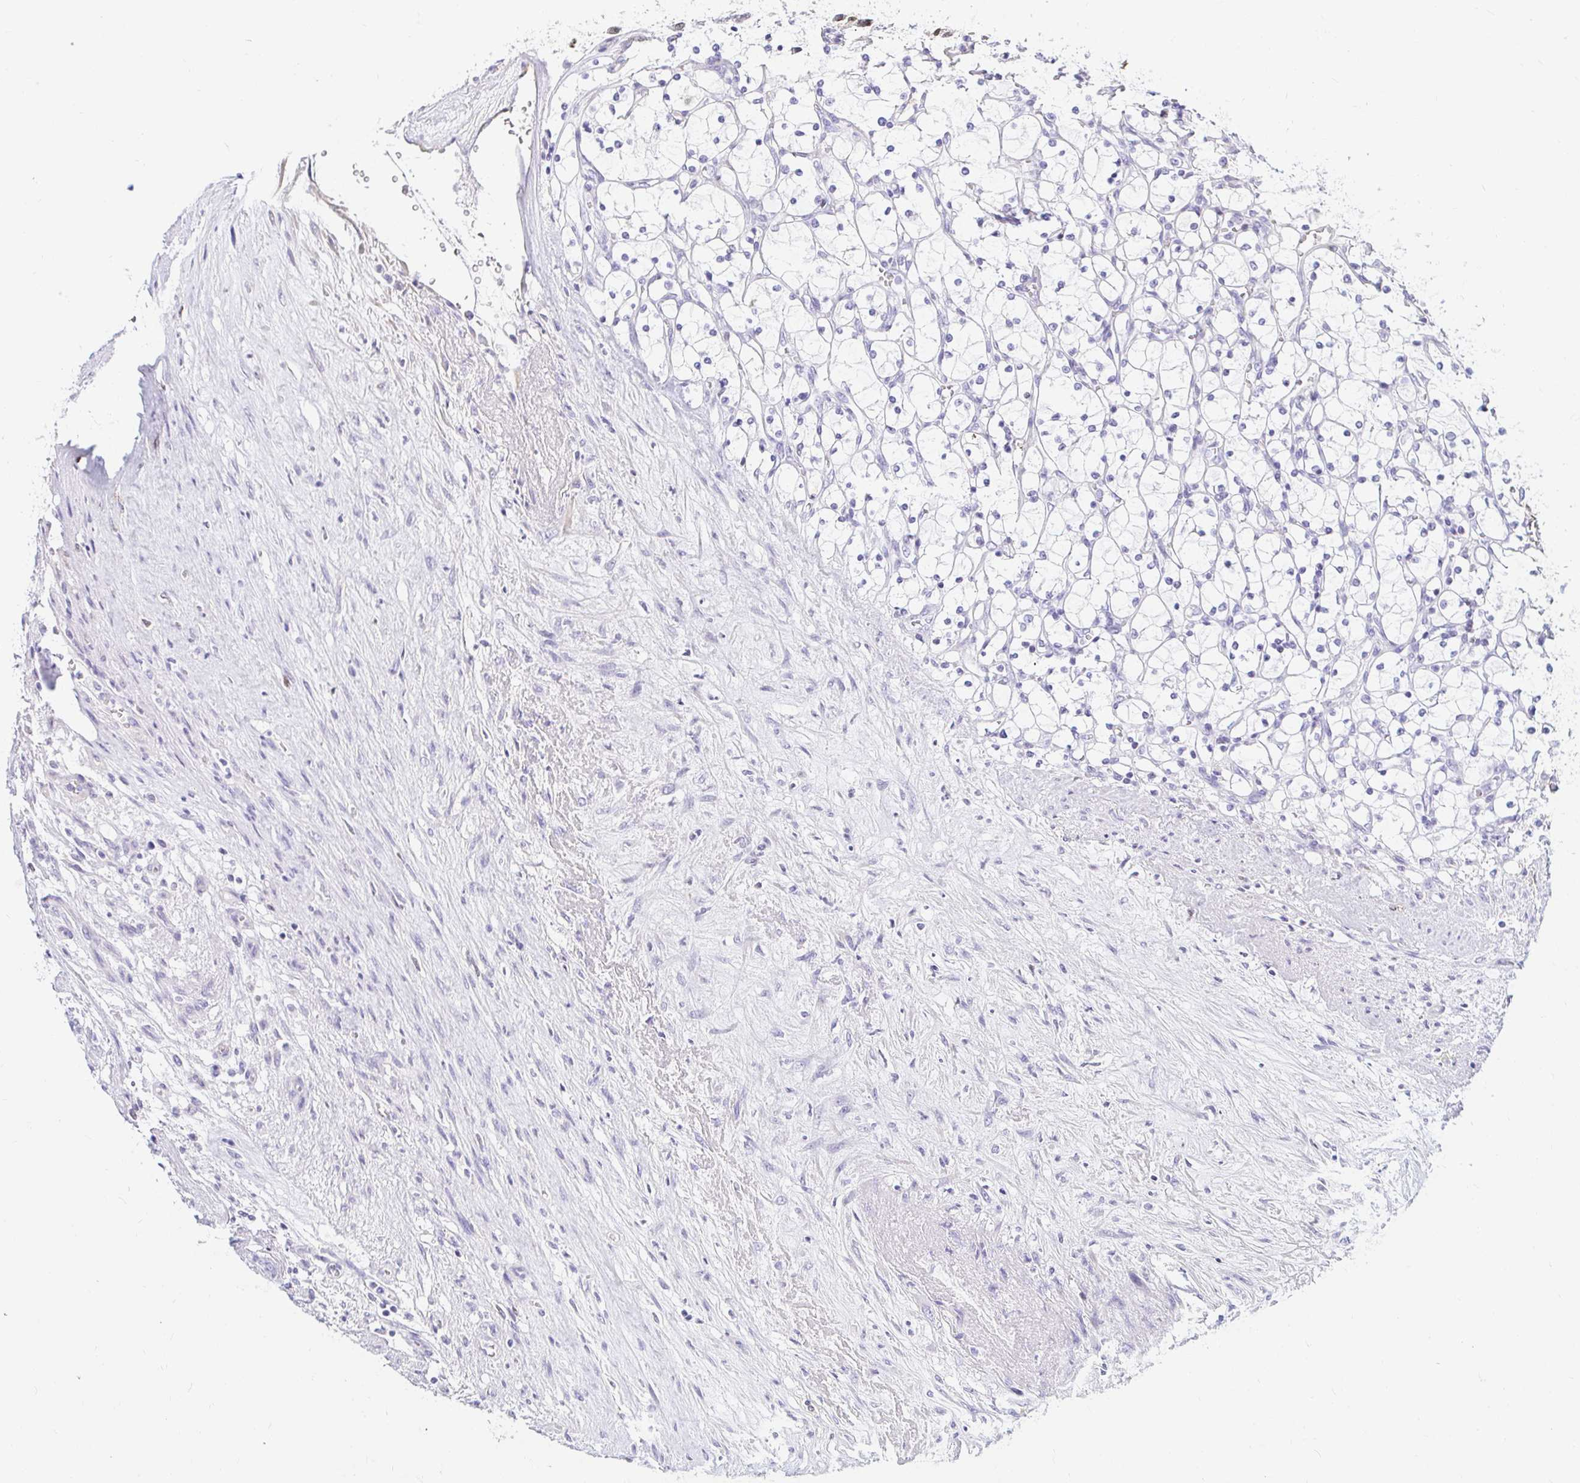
{"staining": {"intensity": "negative", "quantity": "none", "location": "none"}, "tissue": "renal cancer", "cell_type": "Tumor cells", "image_type": "cancer", "snomed": [{"axis": "morphology", "description": "Adenocarcinoma, NOS"}, {"axis": "topography", "description": "Kidney"}], "caption": "Adenocarcinoma (renal) was stained to show a protein in brown. There is no significant positivity in tumor cells.", "gene": "CAPSL", "patient": {"sex": "female", "age": 69}}